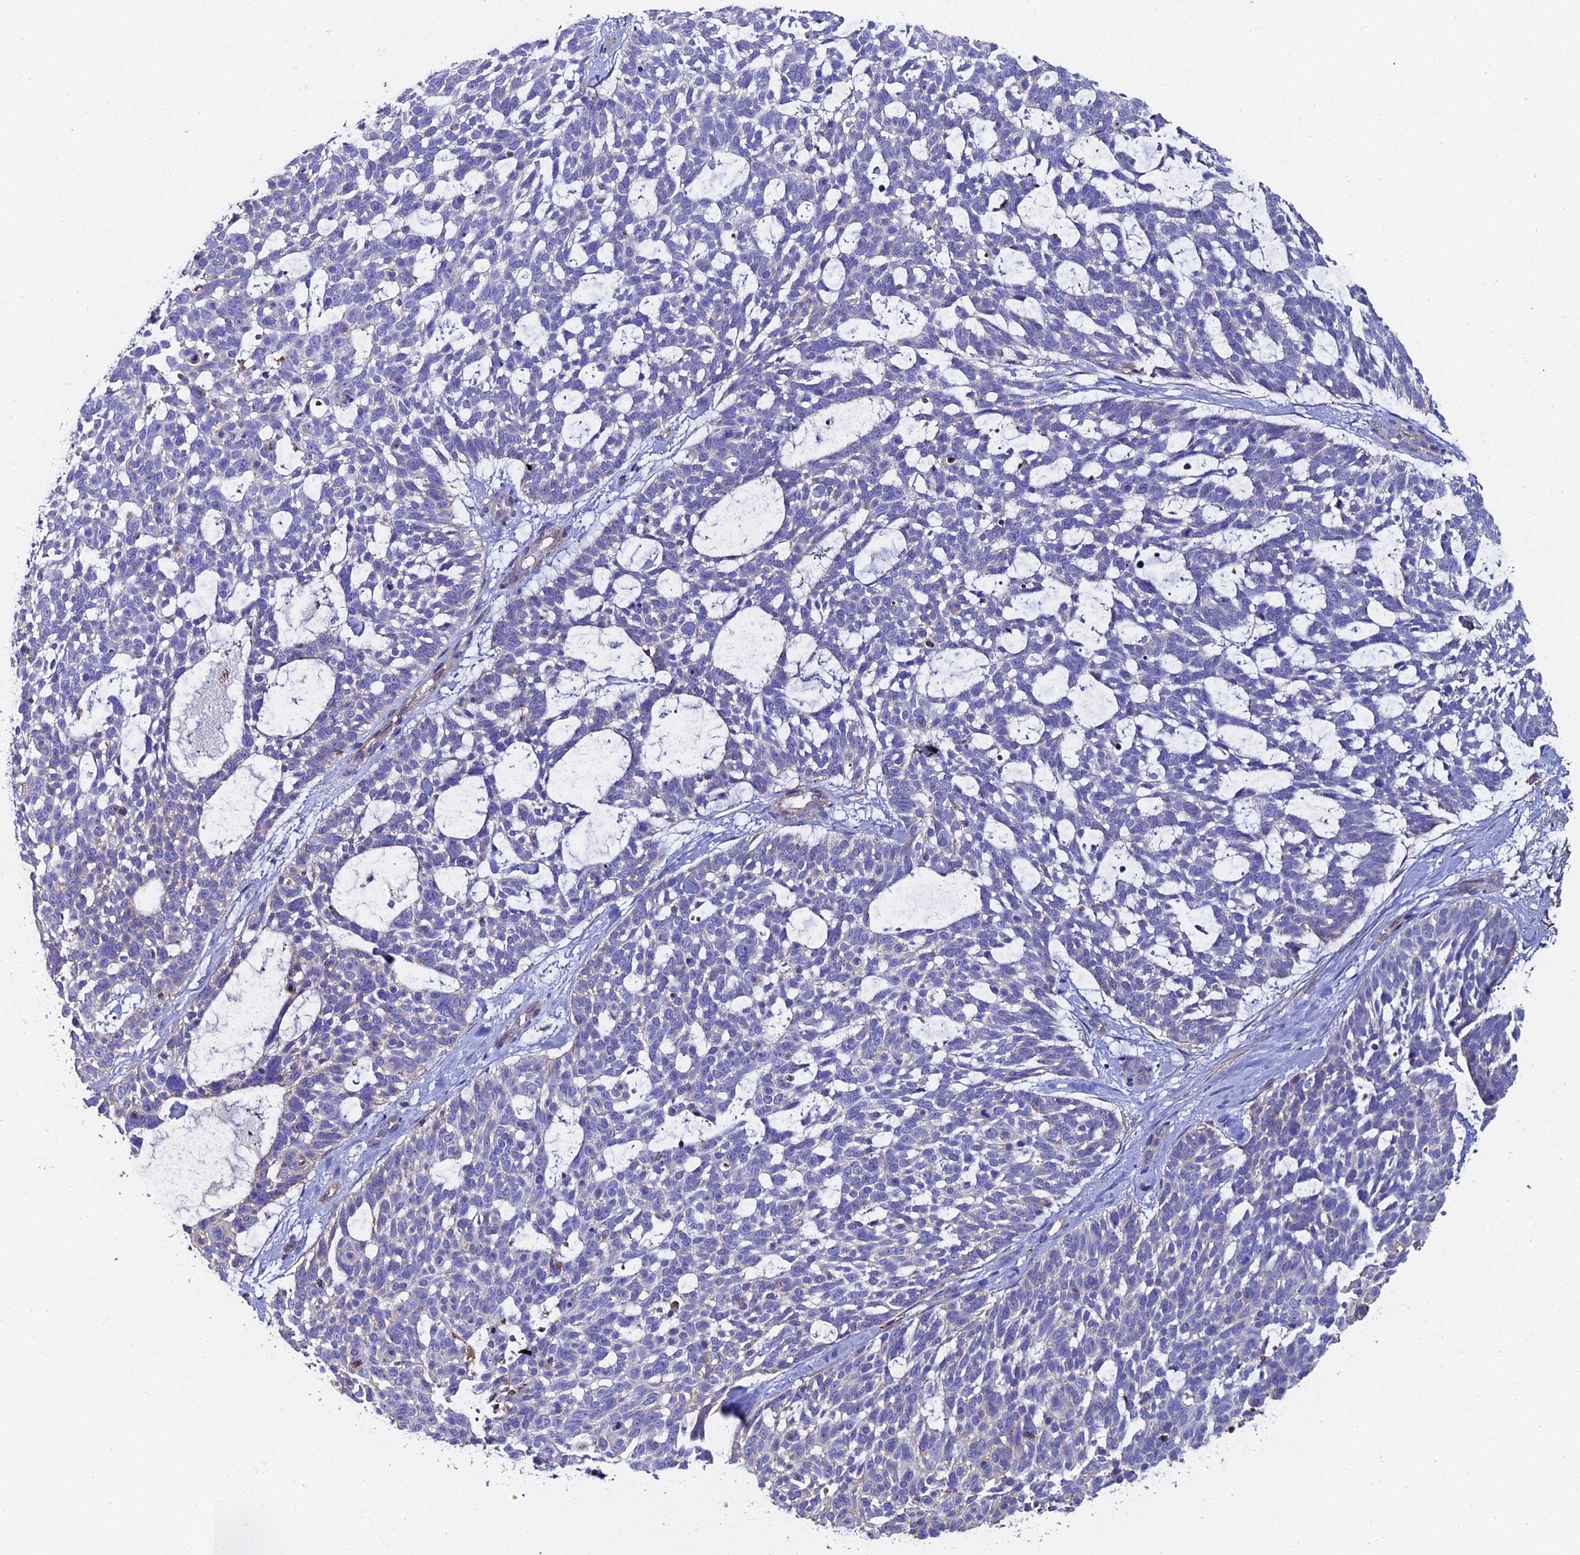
{"staining": {"intensity": "negative", "quantity": "none", "location": "none"}, "tissue": "skin cancer", "cell_type": "Tumor cells", "image_type": "cancer", "snomed": [{"axis": "morphology", "description": "Basal cell carcinoma"}, {"axis": "topography", "description": "Skin"}], "caption": "Skin basal cell carcinoma was stained to show a protein in brown. There is no significant expression in tumor cells.", "gene": "C6", "patient": {"sex": "male", "age": 88}}